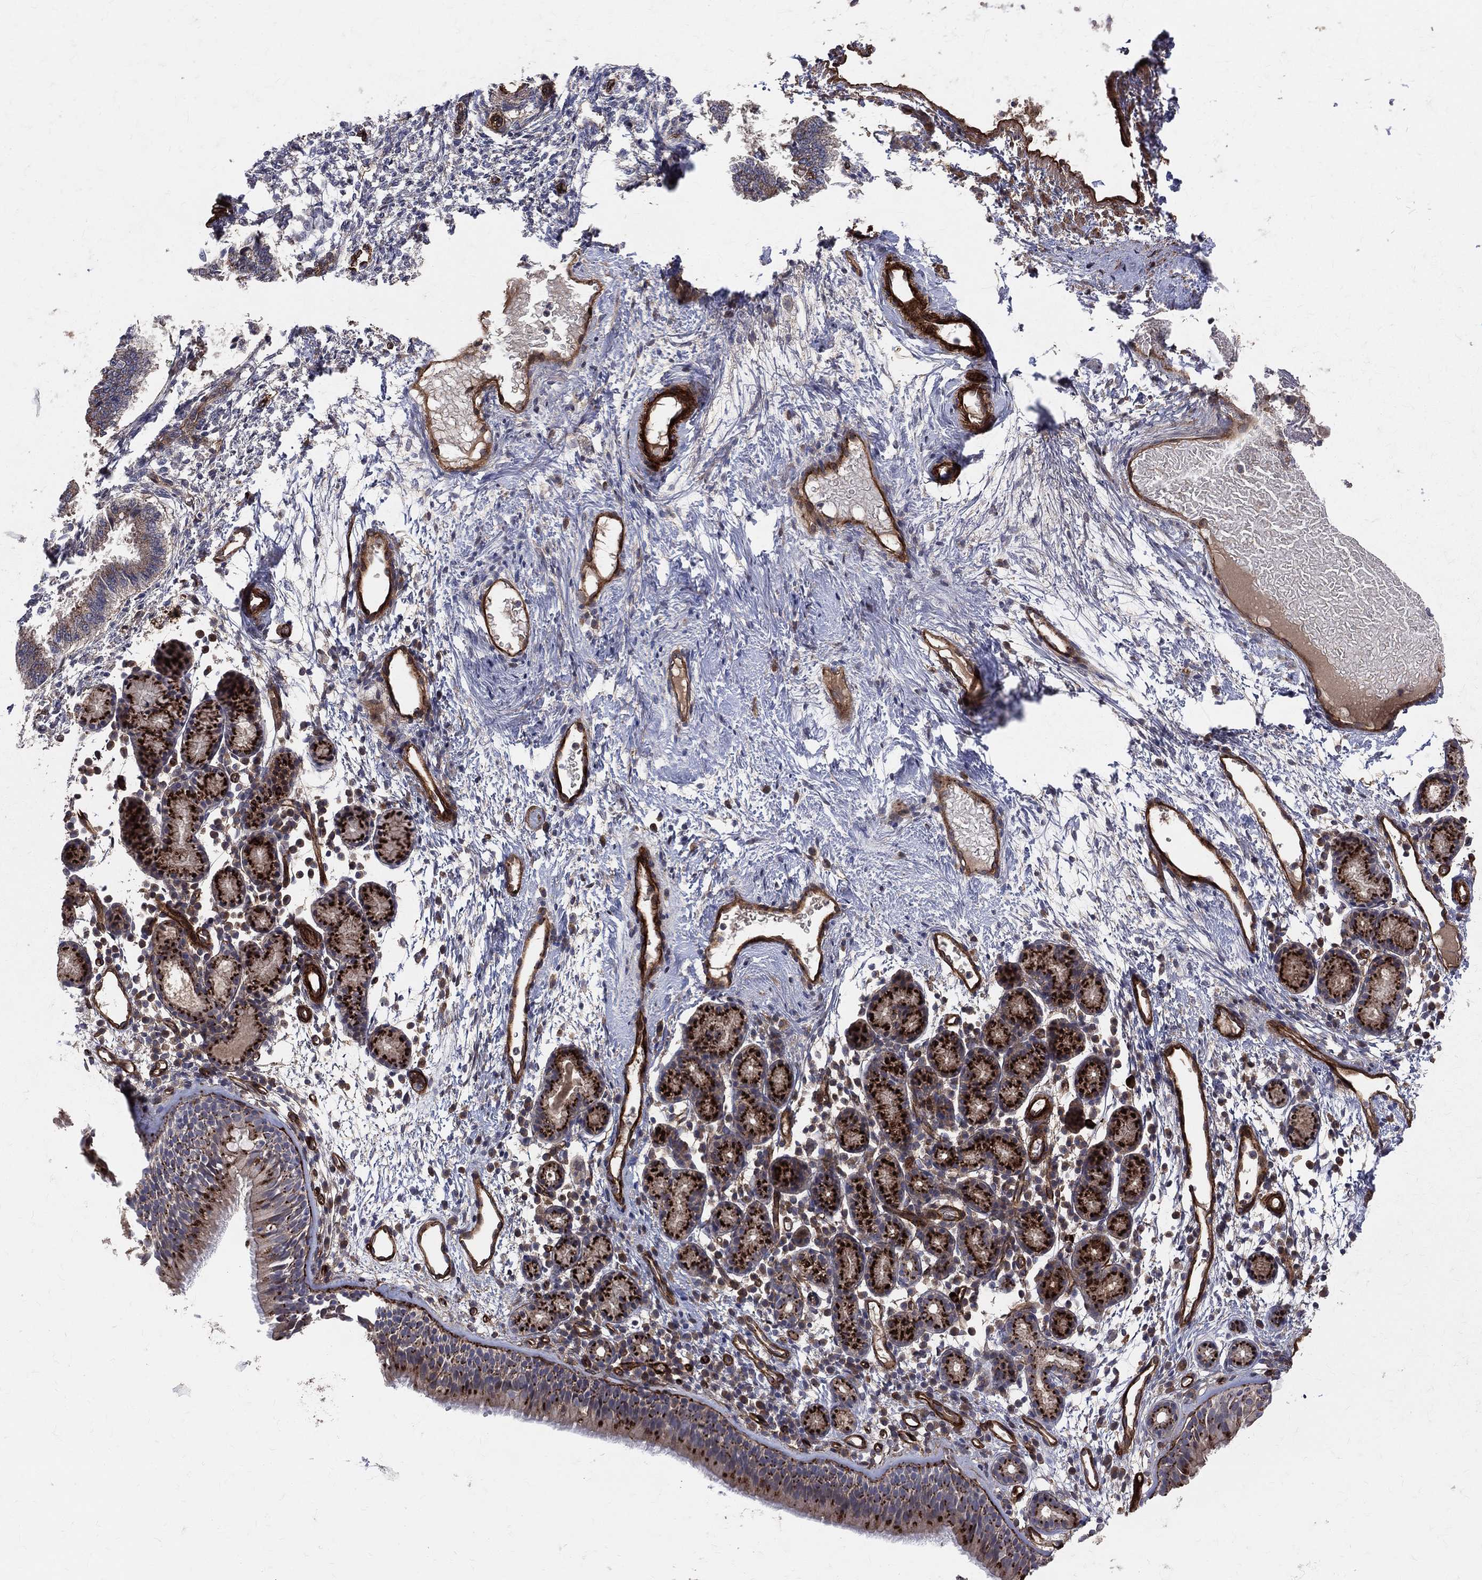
{"staining": {"intensity": "strong", "quantity": "<25%", "location": "cytoplasmic/membranous"}, "tissue": "nasopharynx", "cell_type": "Respiratory epithelial cells", "image_type": "normal", "snomed": [{"axis": "morphology", "description": "Normal tissue, NOS"}, {"axis": "morphology", "description": "Inflammation, NOS"}, {"axis": "topography", "description": "Nasopharynx"}], "caption": "Respiratory epithelial cells show medium levels of strong cytoplasmic/membranous positivity in approximately <25% of cells in unremarkable human nasopharynx.", "gene": "ENTPD1", "patient": {"sex": "female", "age": 55}}